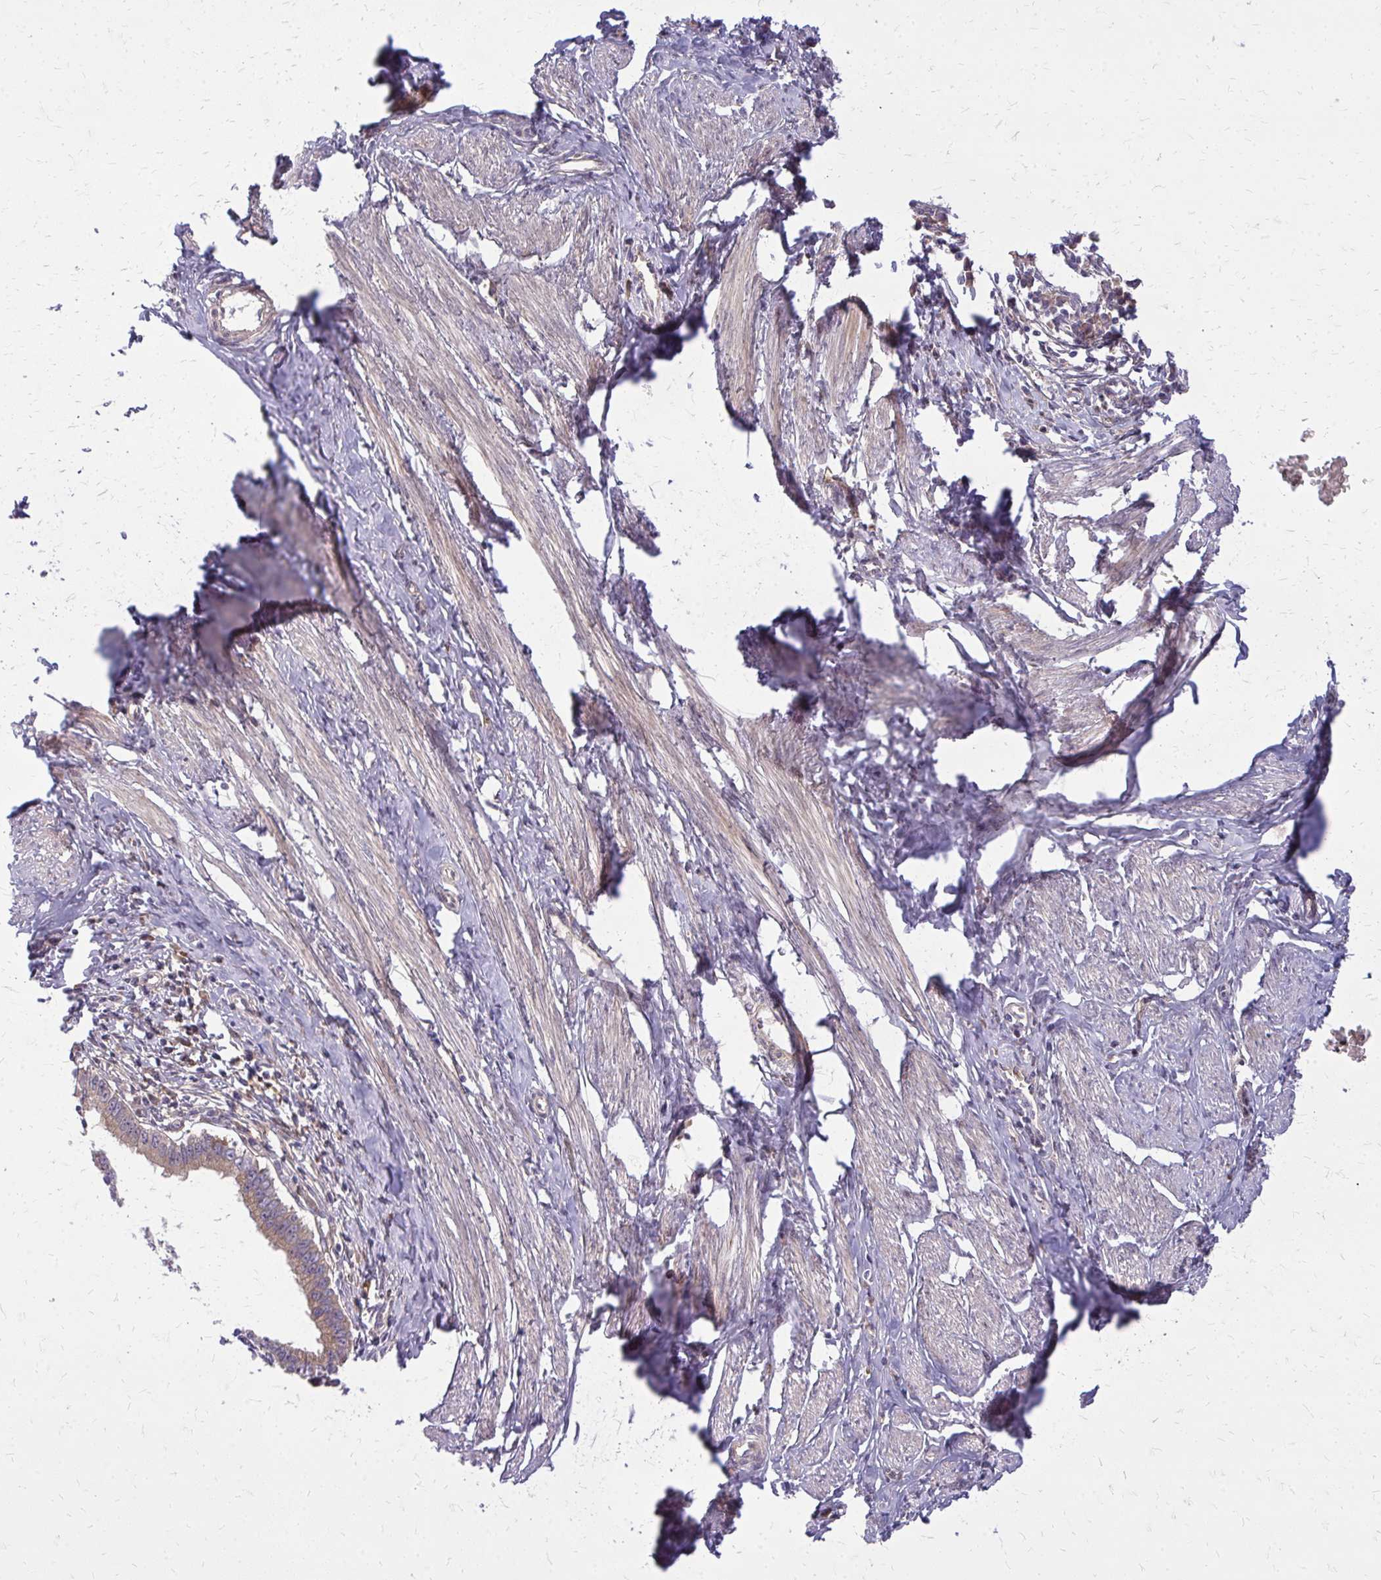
{"staining": {"intensity": "moderate", "quantity": ">75%", "location": "cytoplasmic/membranous"}, "tissue": "cervical cancer", "cell_type": "Tumor cells", "image_type": "cancer", "snomed": [{"axis": "morphology", "description": "Adenocarcinoma, NOS"}, {"axis": "topography", "description": "Cervix"}], "caption": "Immunohistochemical staining of human cervical adenocarcinoma demonstrates medium levels of moderate cytoplasmic/membranous protein positivity in approximately >75% of tumor cells.", "gene": "OXNAD1", "patient": {"sex": "female", "age": 36}}